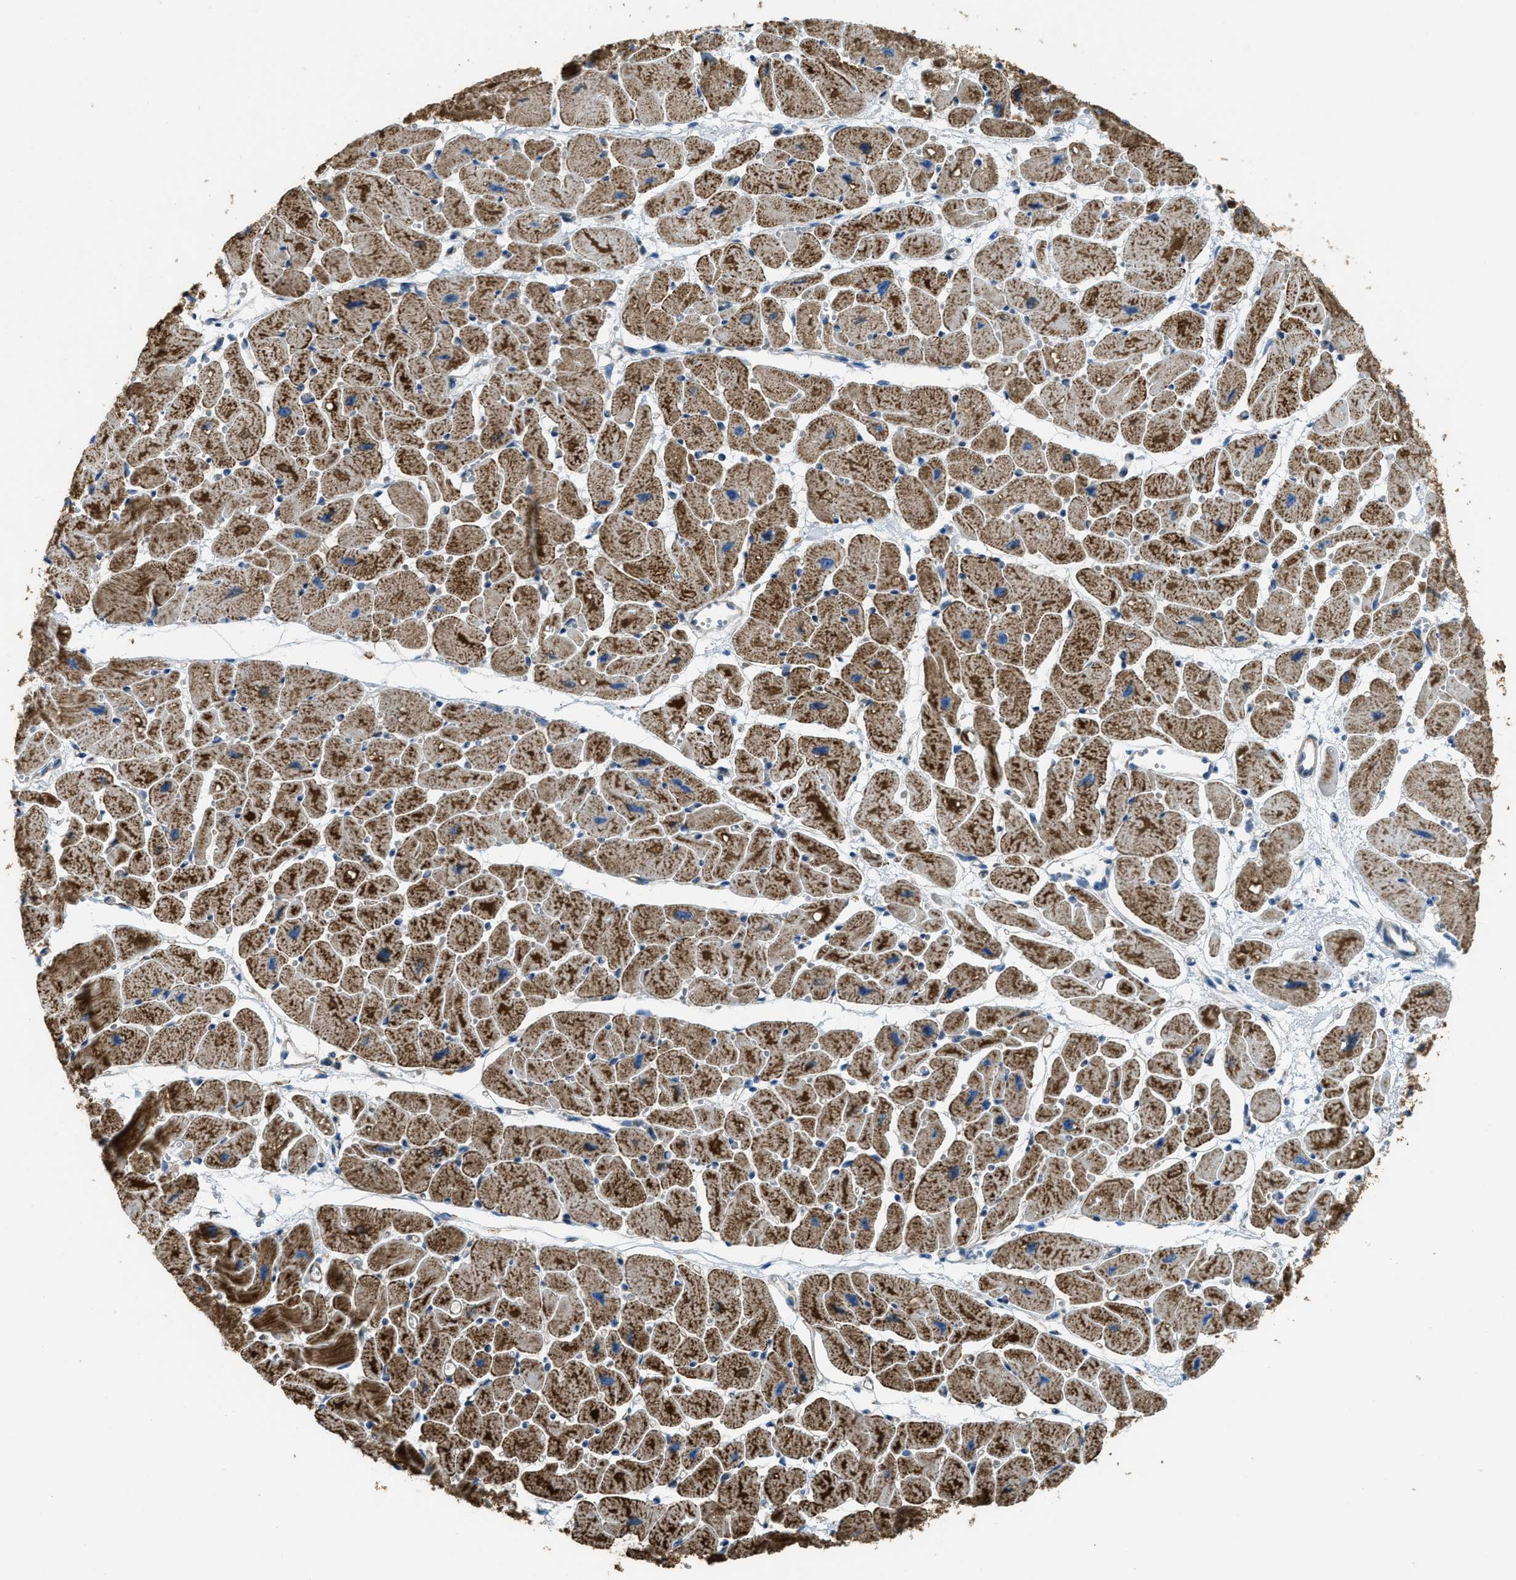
{"staining": {"intensity": "strong", "quantity": ">75%", "location": "cytoplasmic/membranous"}, "tissue": "heart muscle", "cell_type": "Cardiomyocytes", "image_type": "normal", "snomed": [{"axis": "morphology", "description": "Normal tissue, NOS"}, {"axis": "topography", "description": "Heart"}], "caption": "About >75% of cardiomyocytes in benign human heart muscle demonstrate strong cytoplasmic/membranous protein staining as visualized by brown immunohistochemical staining.", "gene": "SLC25A11", "patient": {"sex": "female", "age": 54}}